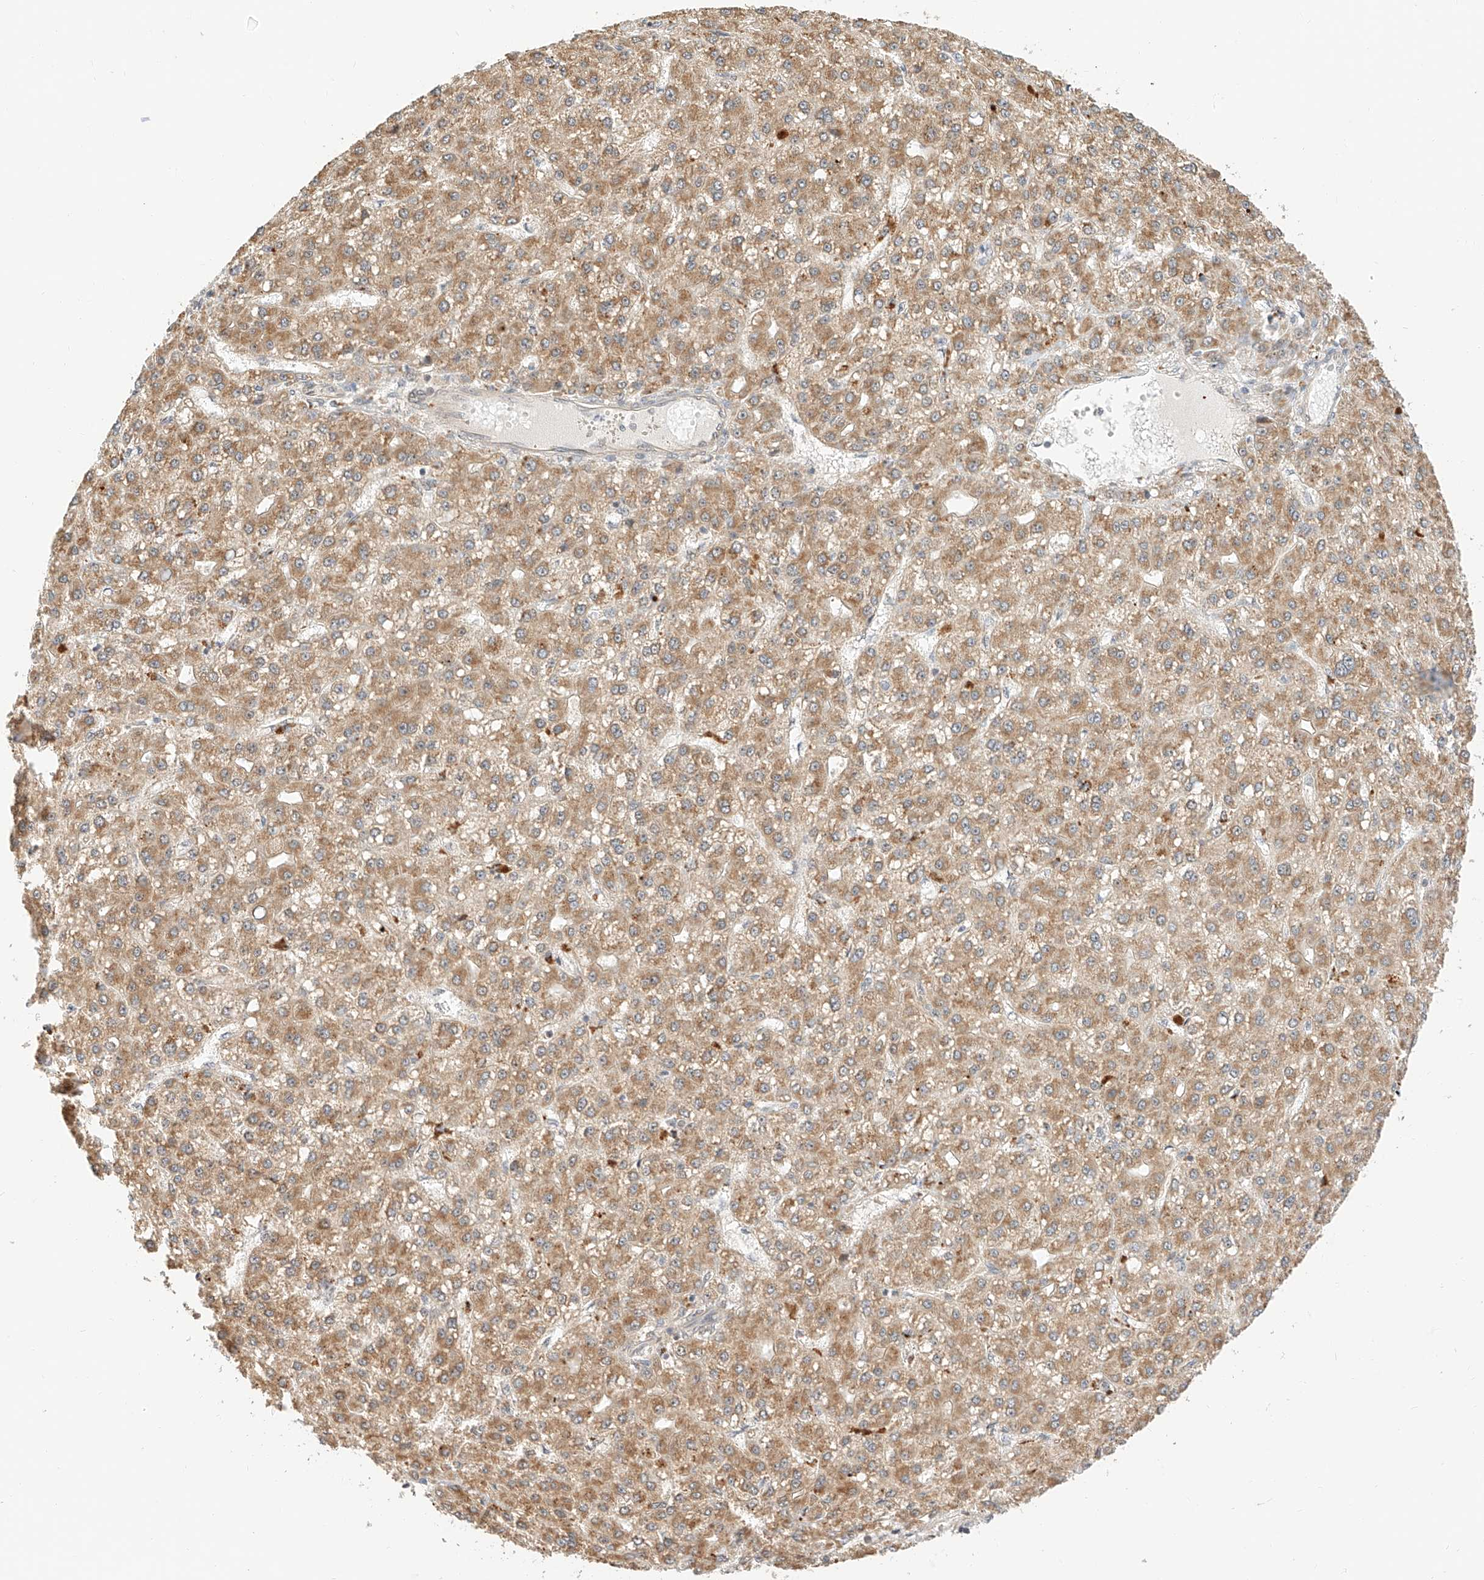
{"staining": {"intensity": "moderate", "quantity": ">75%", "location": "cytoplasmic/membranous"}, "tissue": "liver cancer", "cell_type": "Tumor cells", "image_type": "cancer", "snomed": [{"axis": "morphology", "description": "Carcinoma, Hepatocellular, NOS"}, {"axis": "topography", "description": "Liver"}], "caption": "The micrograph demonstrates staining of liver cancer (hepatocellular carcinoma), revealing moderate cytoplasmic/membranous protein expression (brown color) within tumor cells.", "gene": "EIF4H", "patient": {"sex": "male", "age": 67}}